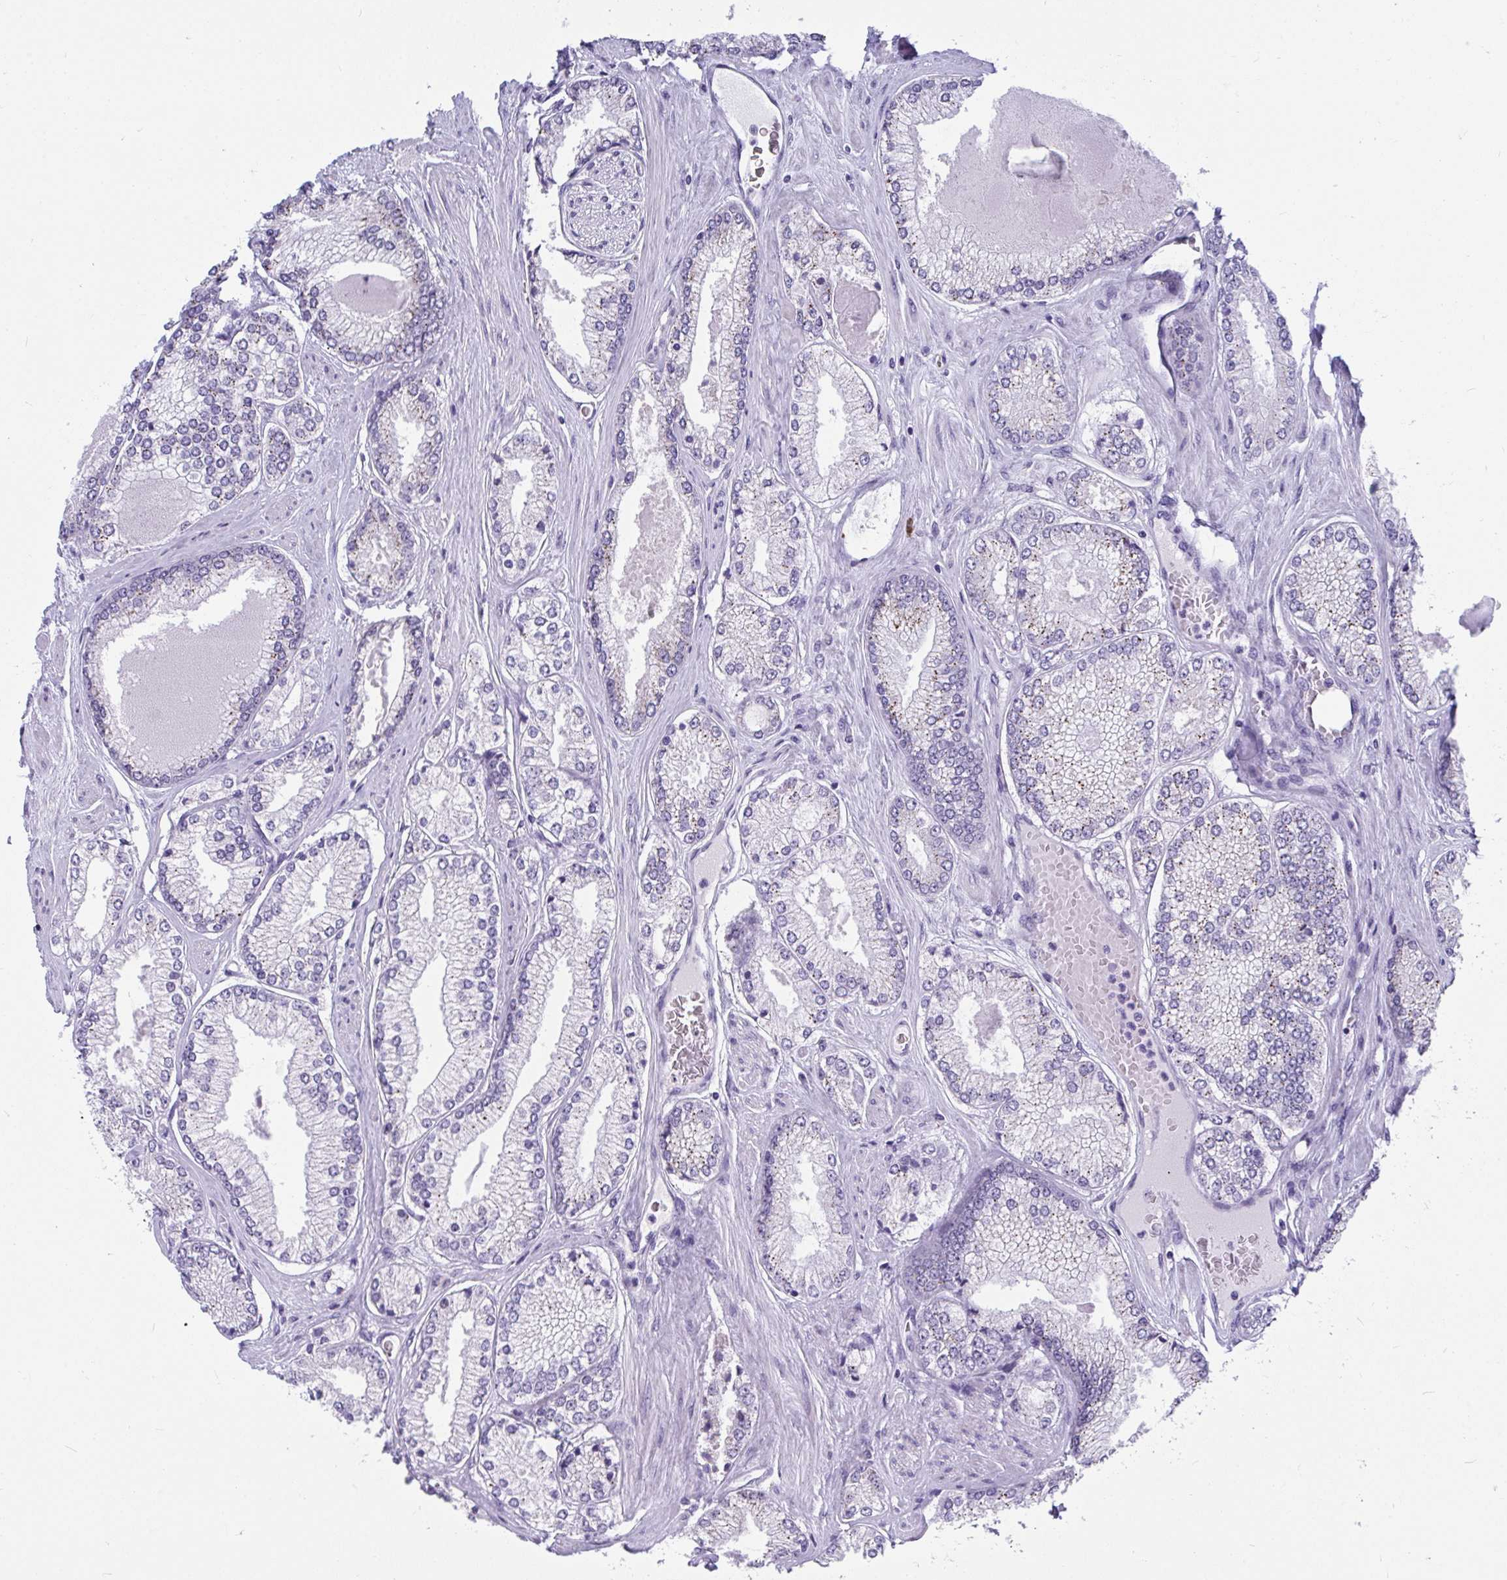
{"staining": {"intensity": "negative", "quantity": "none", "location": "none"}, "tissue": "prostate cancer", "cell_type": "Tumor cells", "image_type": "cancer", "snomed": [{"axis": "morphology", "description": "Adenocarcinoma, Low grade"}, {"axis": "topography", "description": "Prostate"}], "caption": "Immunohistochemistry (IHC) image of low-grade adenocarcinoma (prostate) stained for a protein (brown), which demonstrates no expression in tumor cells.", "gene": "TSBP1", "patient": {"sex": "male", "age": 67}}